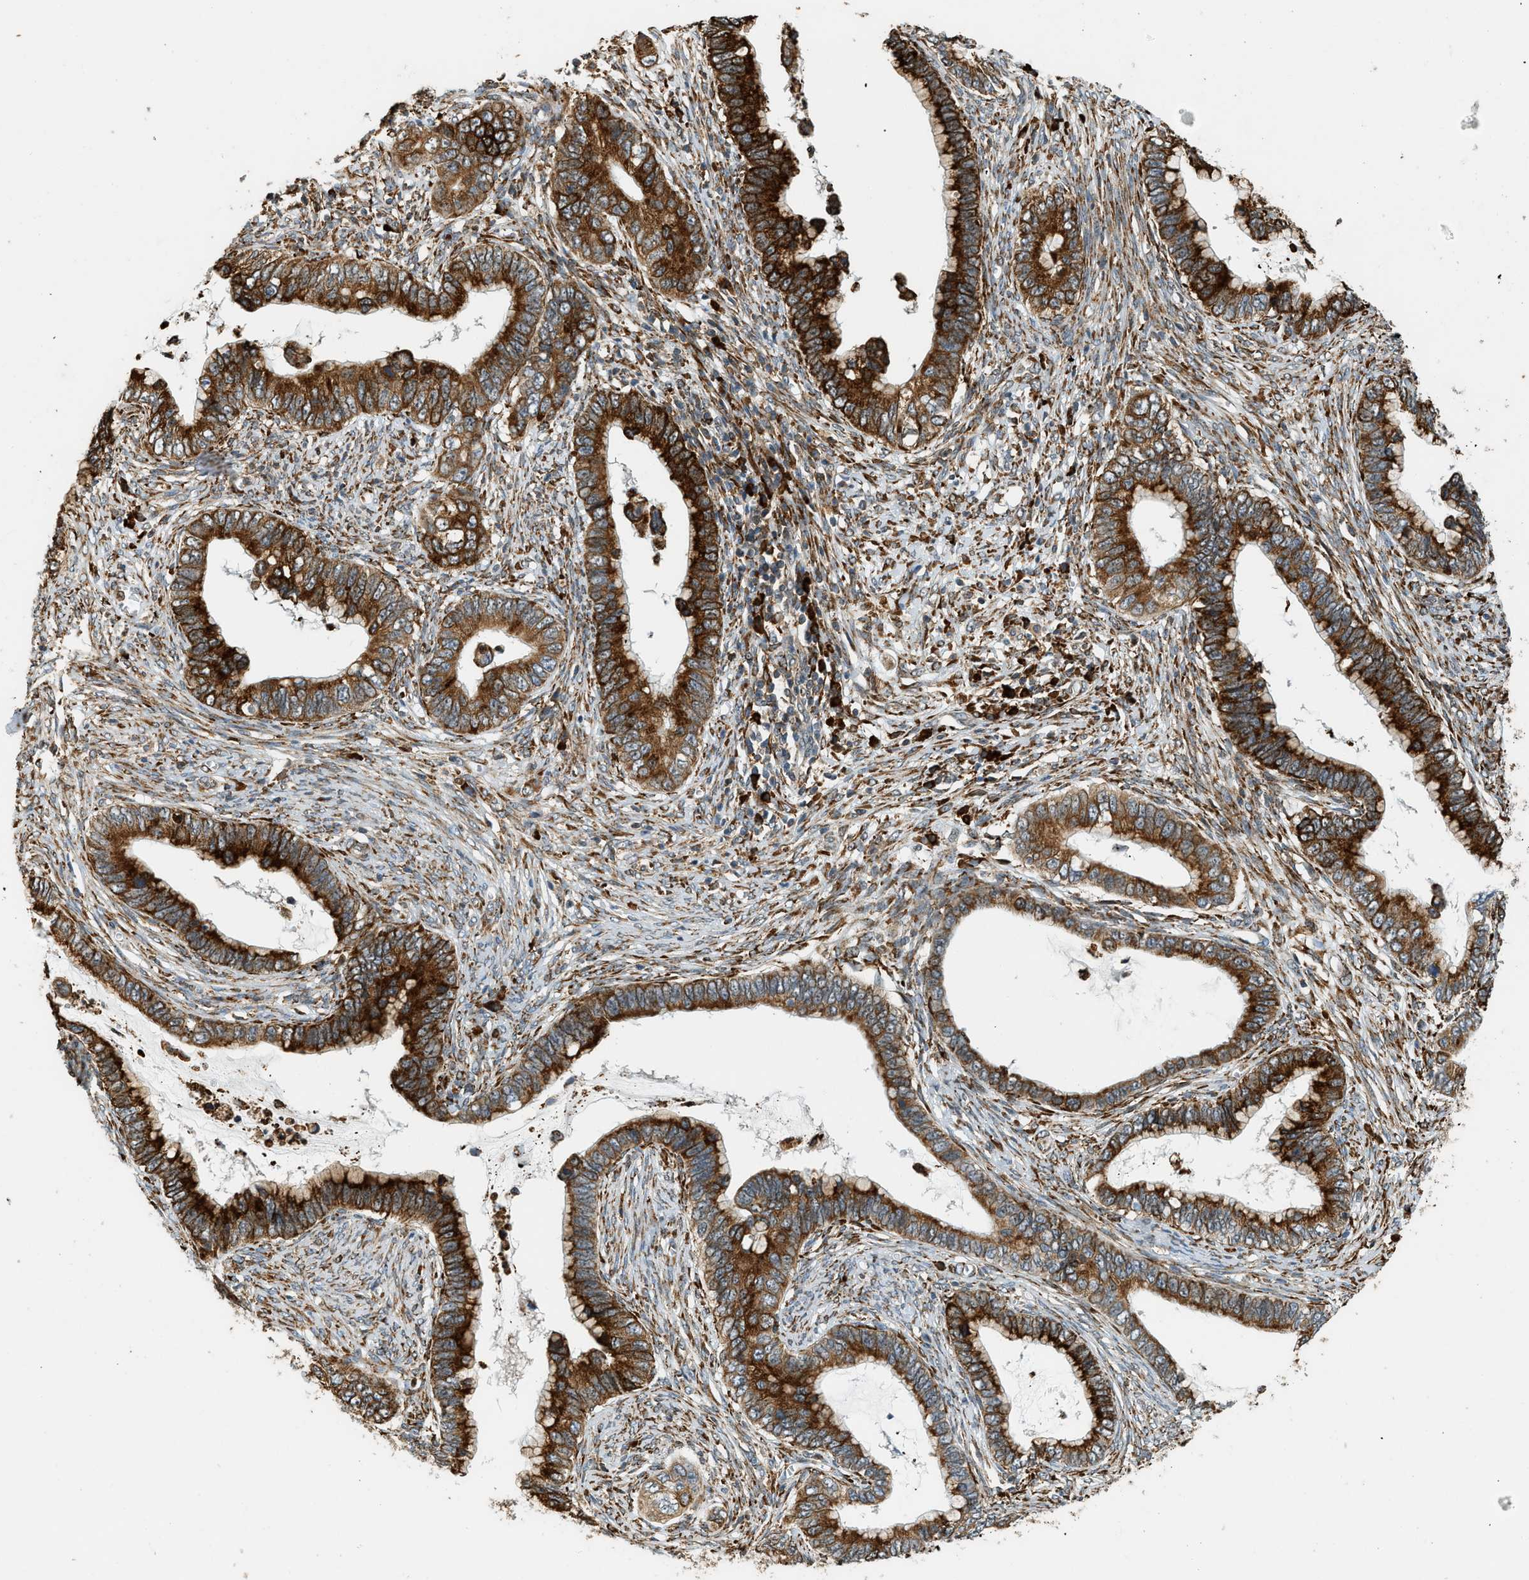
{"staining": {"intensity": "strong", "quantity": ">75%", "location": "cytoplasmic/membranous"}, "tissue": "cervical cancer", "cell_type": "Tumor cells", "image_type": "cancer", "snomed": [{"axis": "morphology", "description": "Adenocarcinoma, NOS"}, {"axis": "topography", "description": "Cervix"}], "caption": "This is an image of IHC staining of cervical cancer, which shows strong positivity in the cytoplasmic/membranous of tumor cells.", "gene": "SEMA4D", "patient": {"sex": "female", "age": 44}}